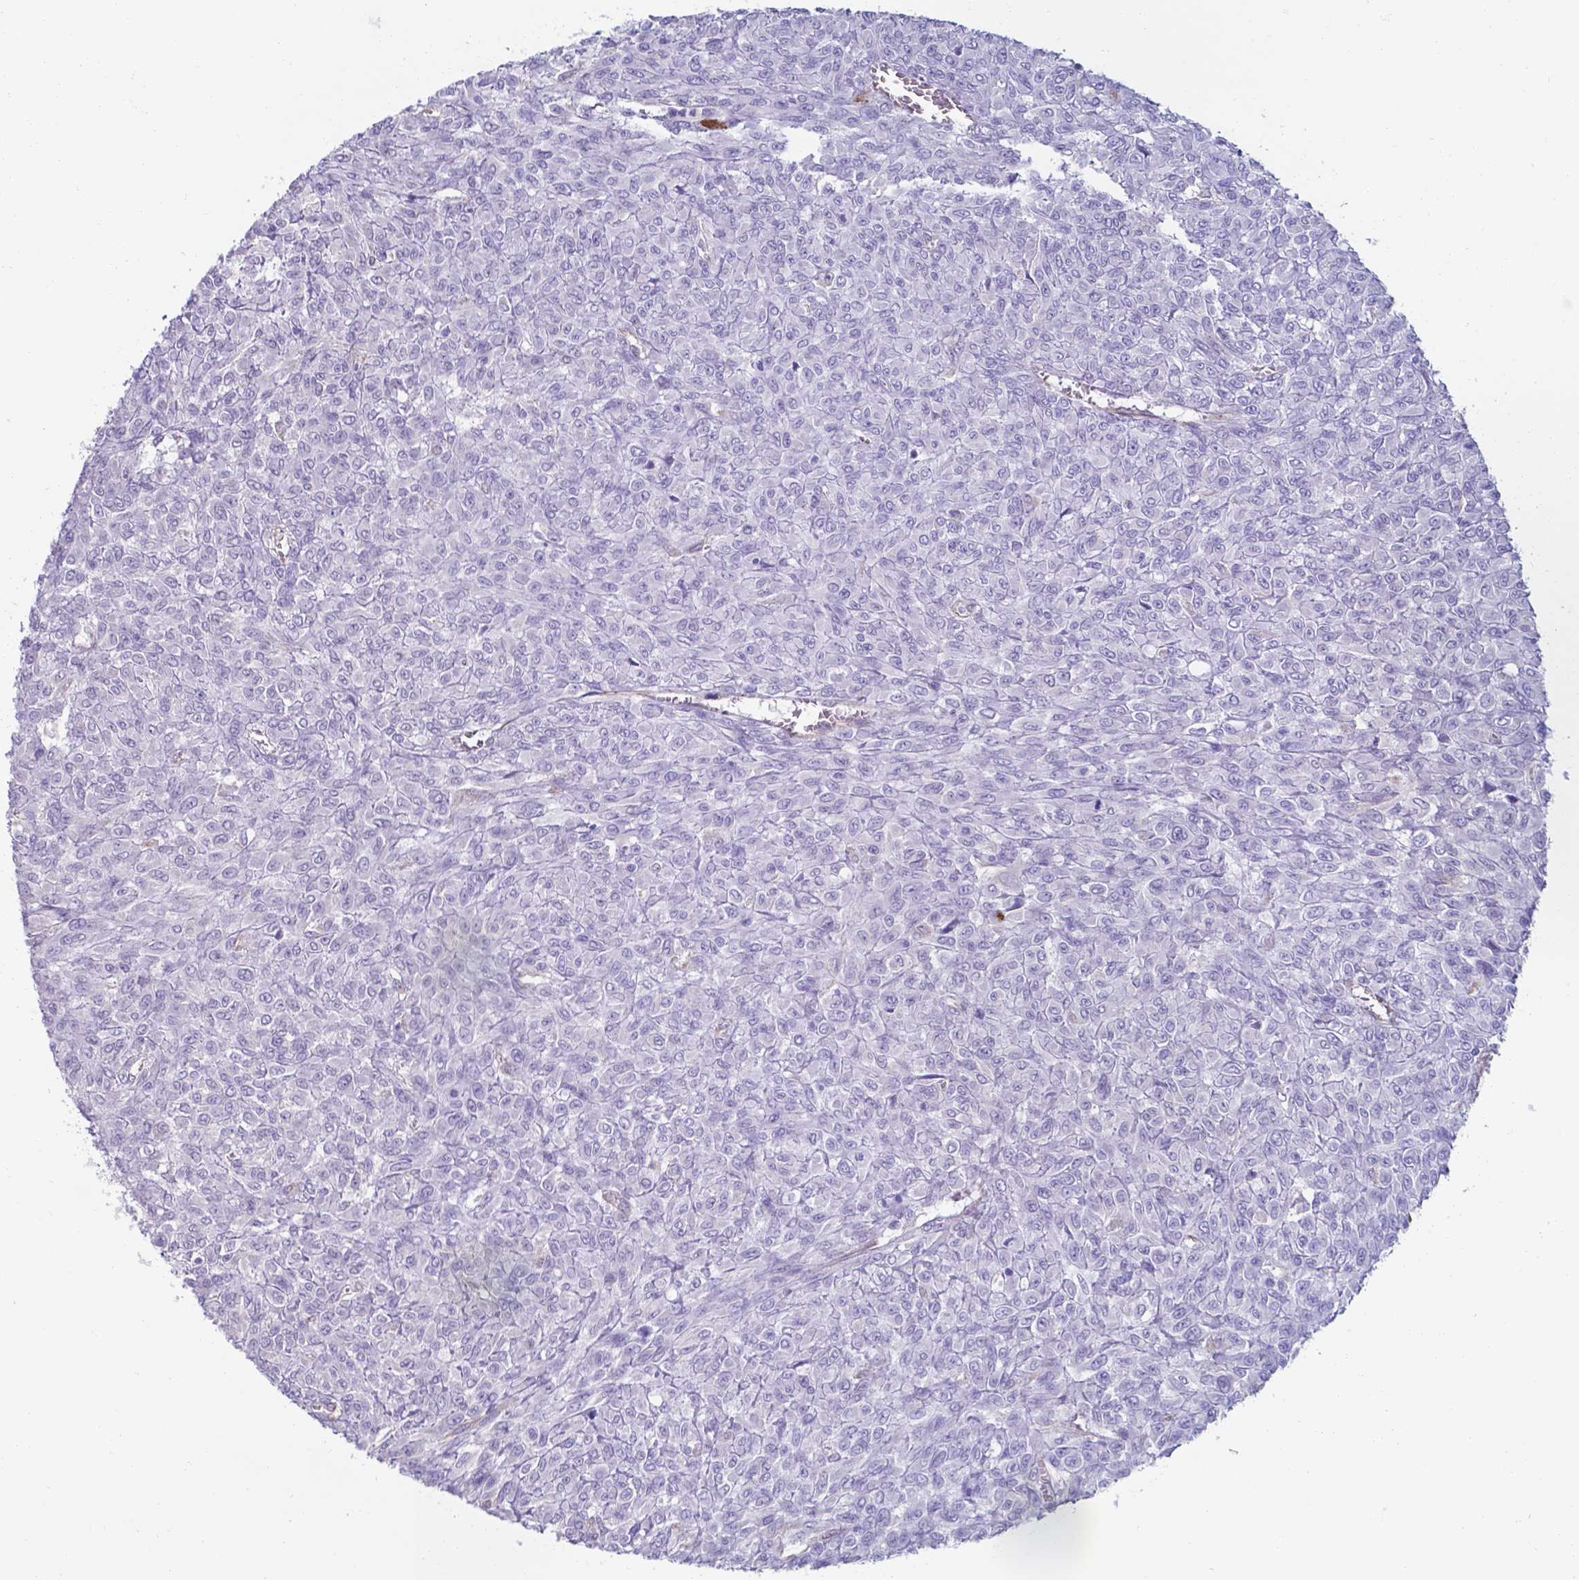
{"staining": {"intensity": "negative", "quantity": "none", "location": "none"}, "tissue": "renal cancer", "cell_type": "Tumor cells", "image_type": "cancer", "snomed": [{"axis": "morphology", "description": "Adenocarcinoma, NOS"}, {"axis": "topography", "description": "Kidney"}], "caption": "Tumor cells show no significant positivity in renal cancer.", "gene": "UBE2J1", "patient": {"sex": "male", "age": 58}}